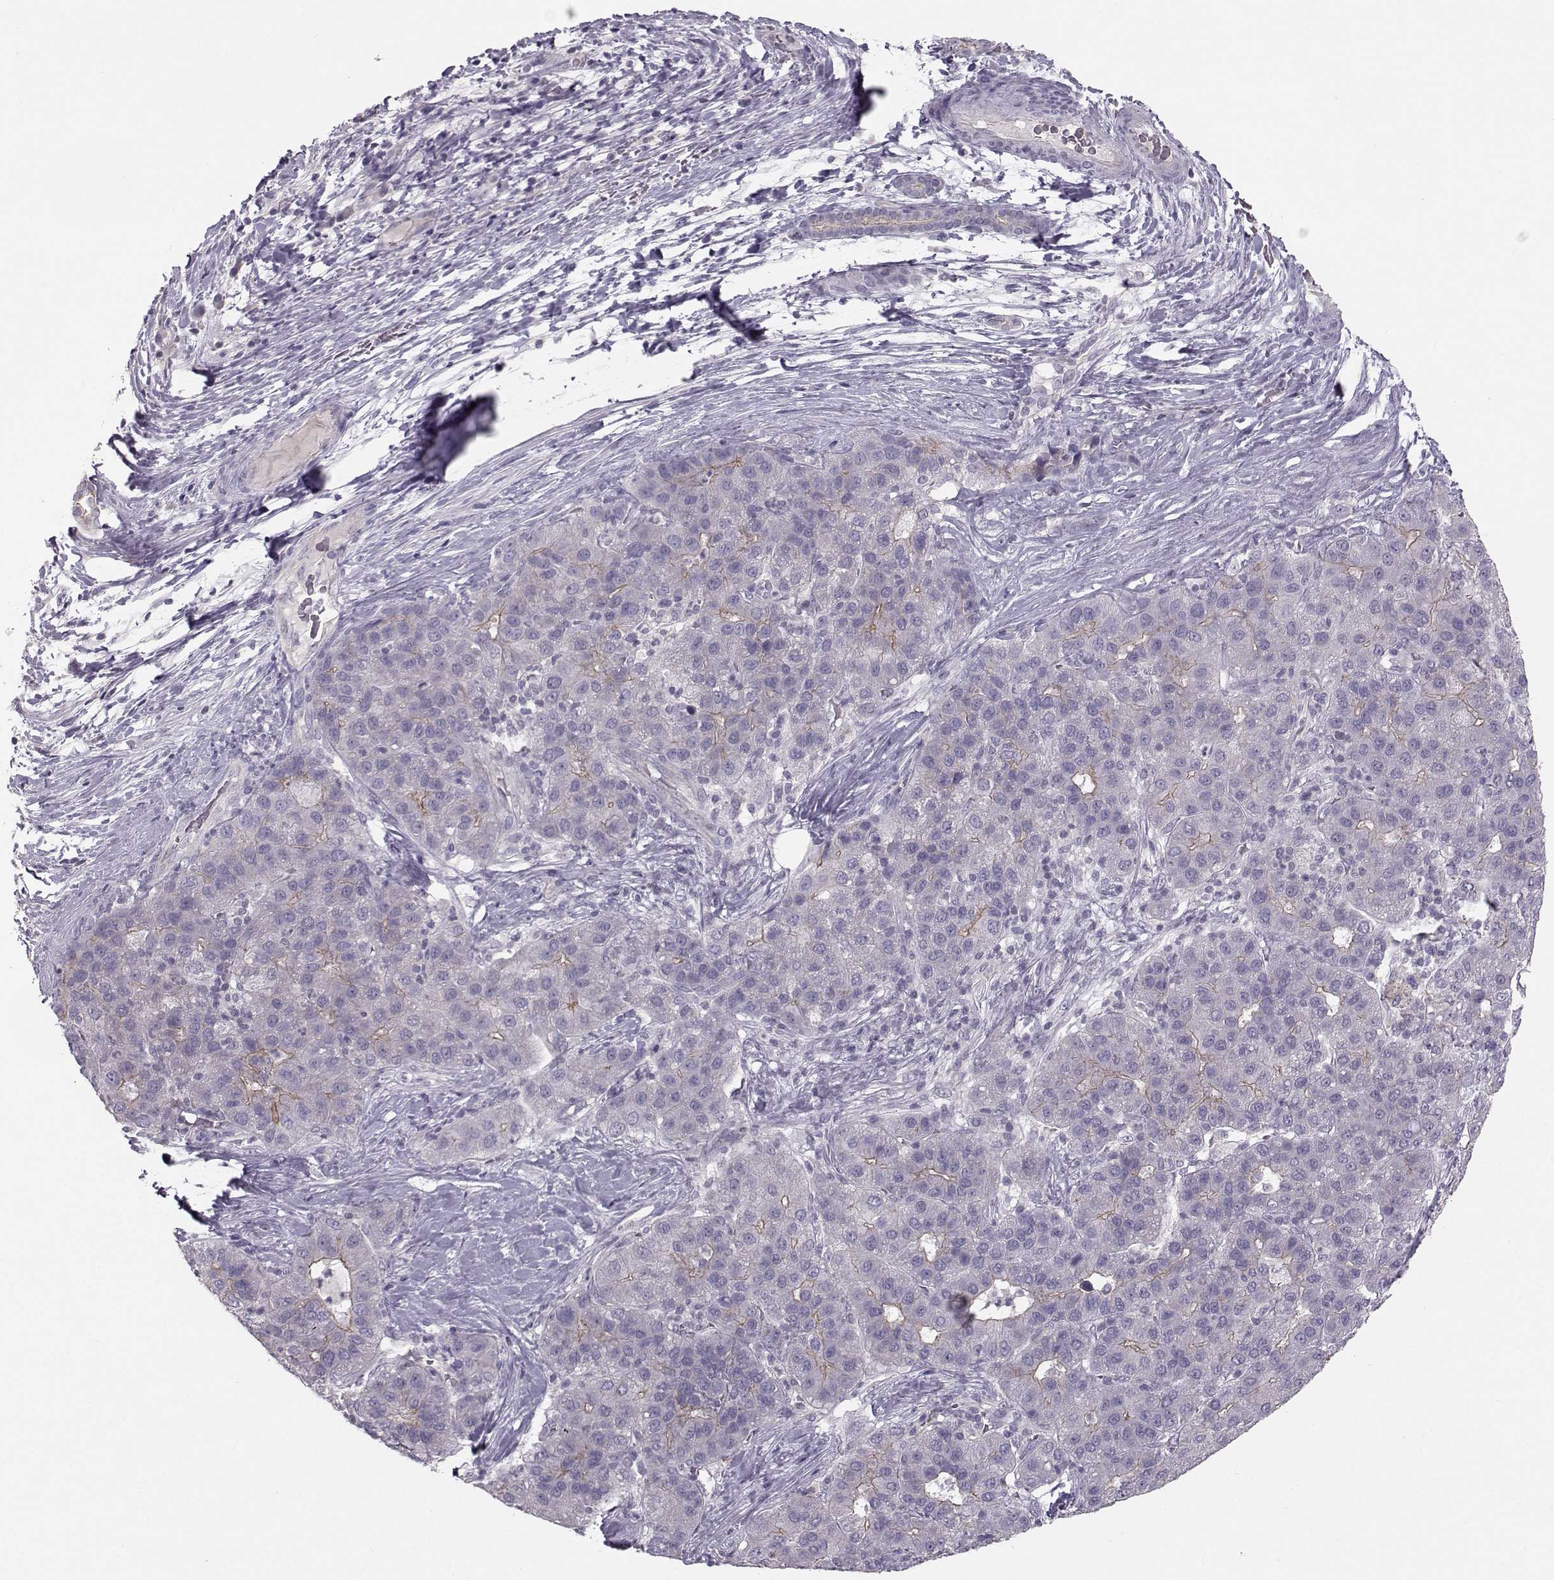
{"staining": {"intensity": "weak", "quantity": "<25%", "location": "cytoplasmic/membranous"}, "tissue": "liver cancer", "cell_type": "Tumor cells", "image_type": "cancer", "snomed": [{"axis": "morphology", "description": "Carcinoma, Hepatocellular, NOS"}, {"axis": "topography", "description": "Liver"}], "caption": "Liver cancer was stained to show a protein in brown. There is no significant positivity in tumor cells.", "gene": "MAST1", "patient": {"sex": "male", "age": 65}}